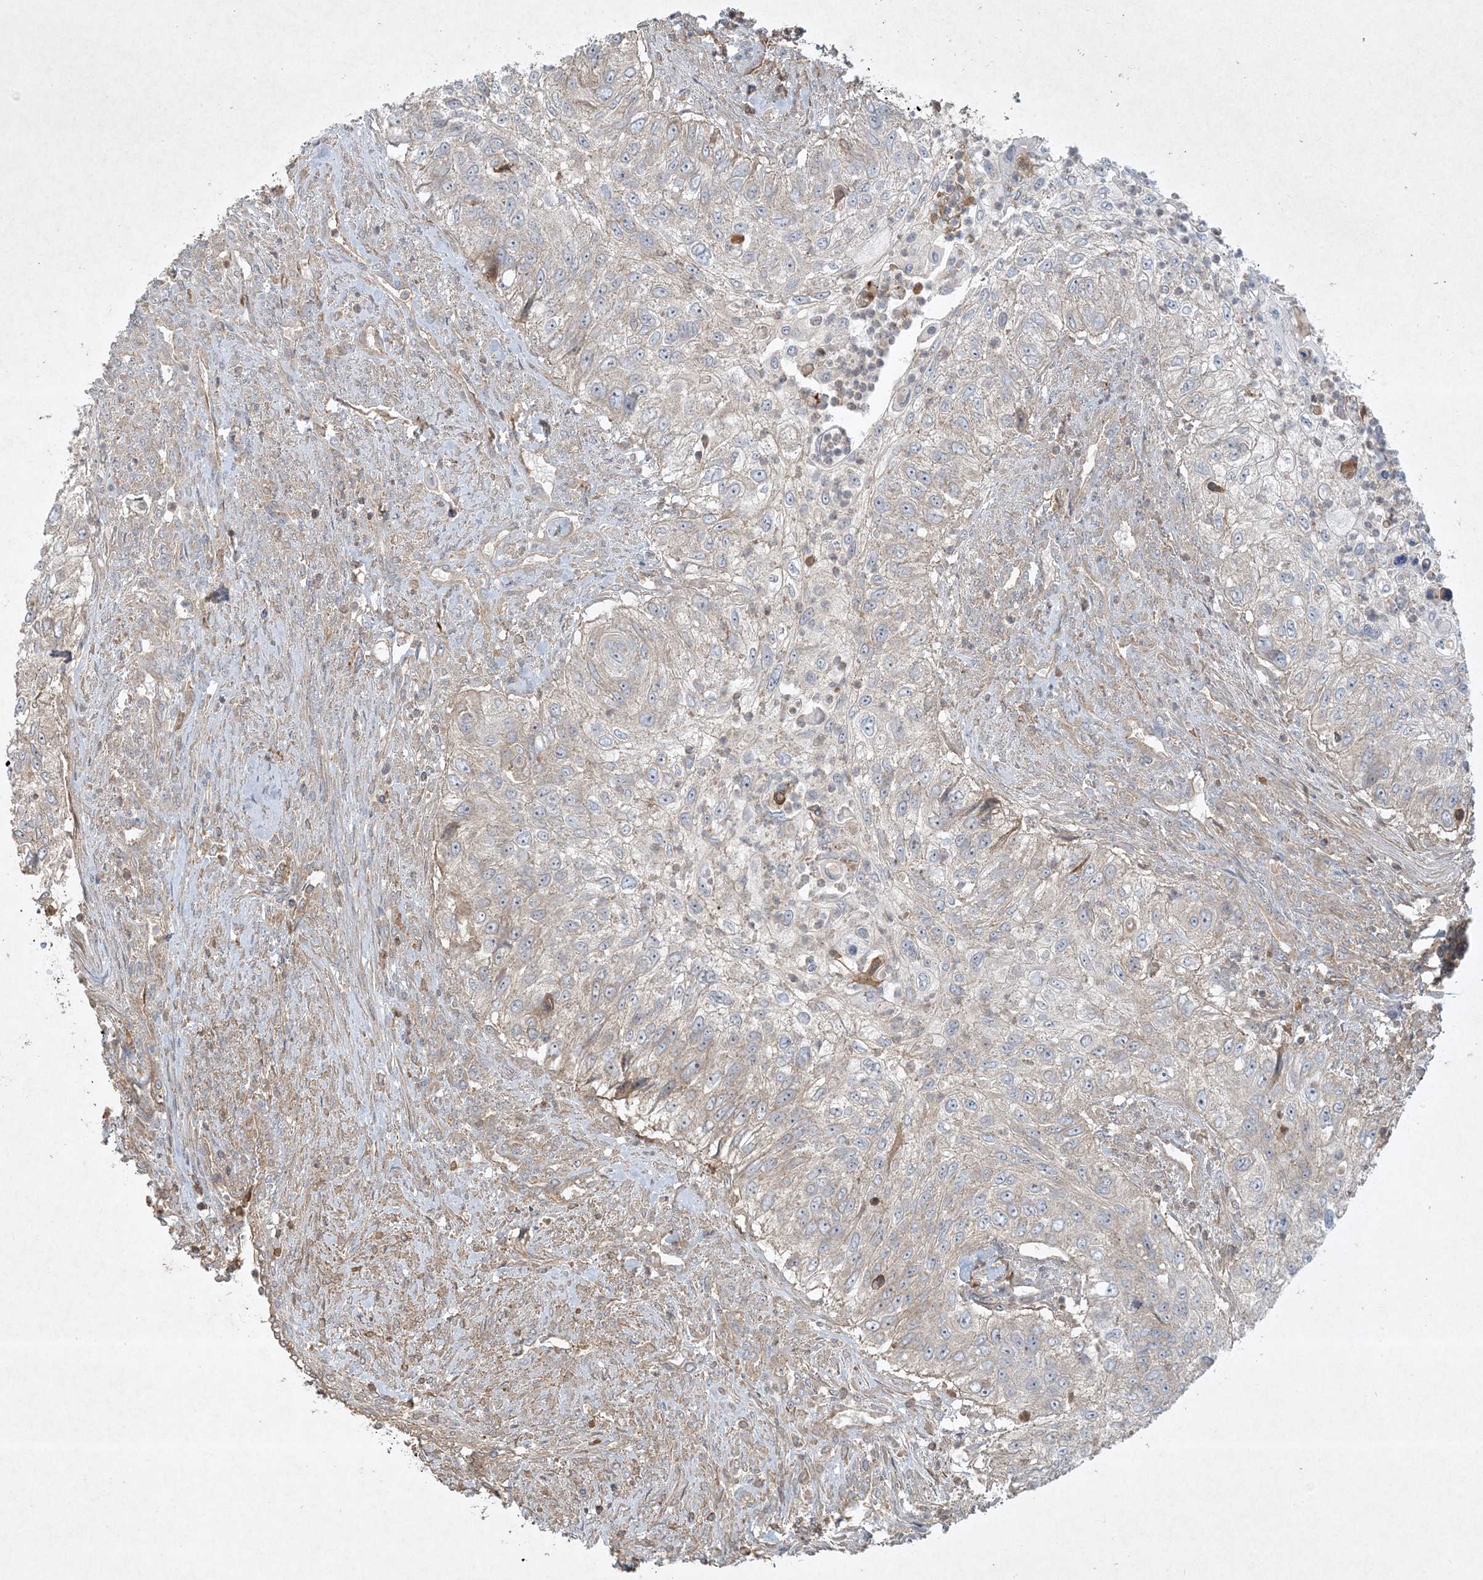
{"staining": {"intensity": "negative", "quantity": "none", "location": "none"}, "tissue": "urothelial cancer", "cell_type": "Tumor cells", "image_type": "cancer", "snomed": [{"axis": "morphology", "description": "Urothelial carcinoma, High grade"}, {"axis": "topography", "description": "Urinary bladder"}], "caption": "Tumor cells show no significant protein staining in urothelial cancer. (DAB (3,3'-diaminobenzidine) immunohistochemistry visualized using brightfield microscopy, high magnification).", "gene": "FETUB", "patient": {"sex": "female", "age": 60}}